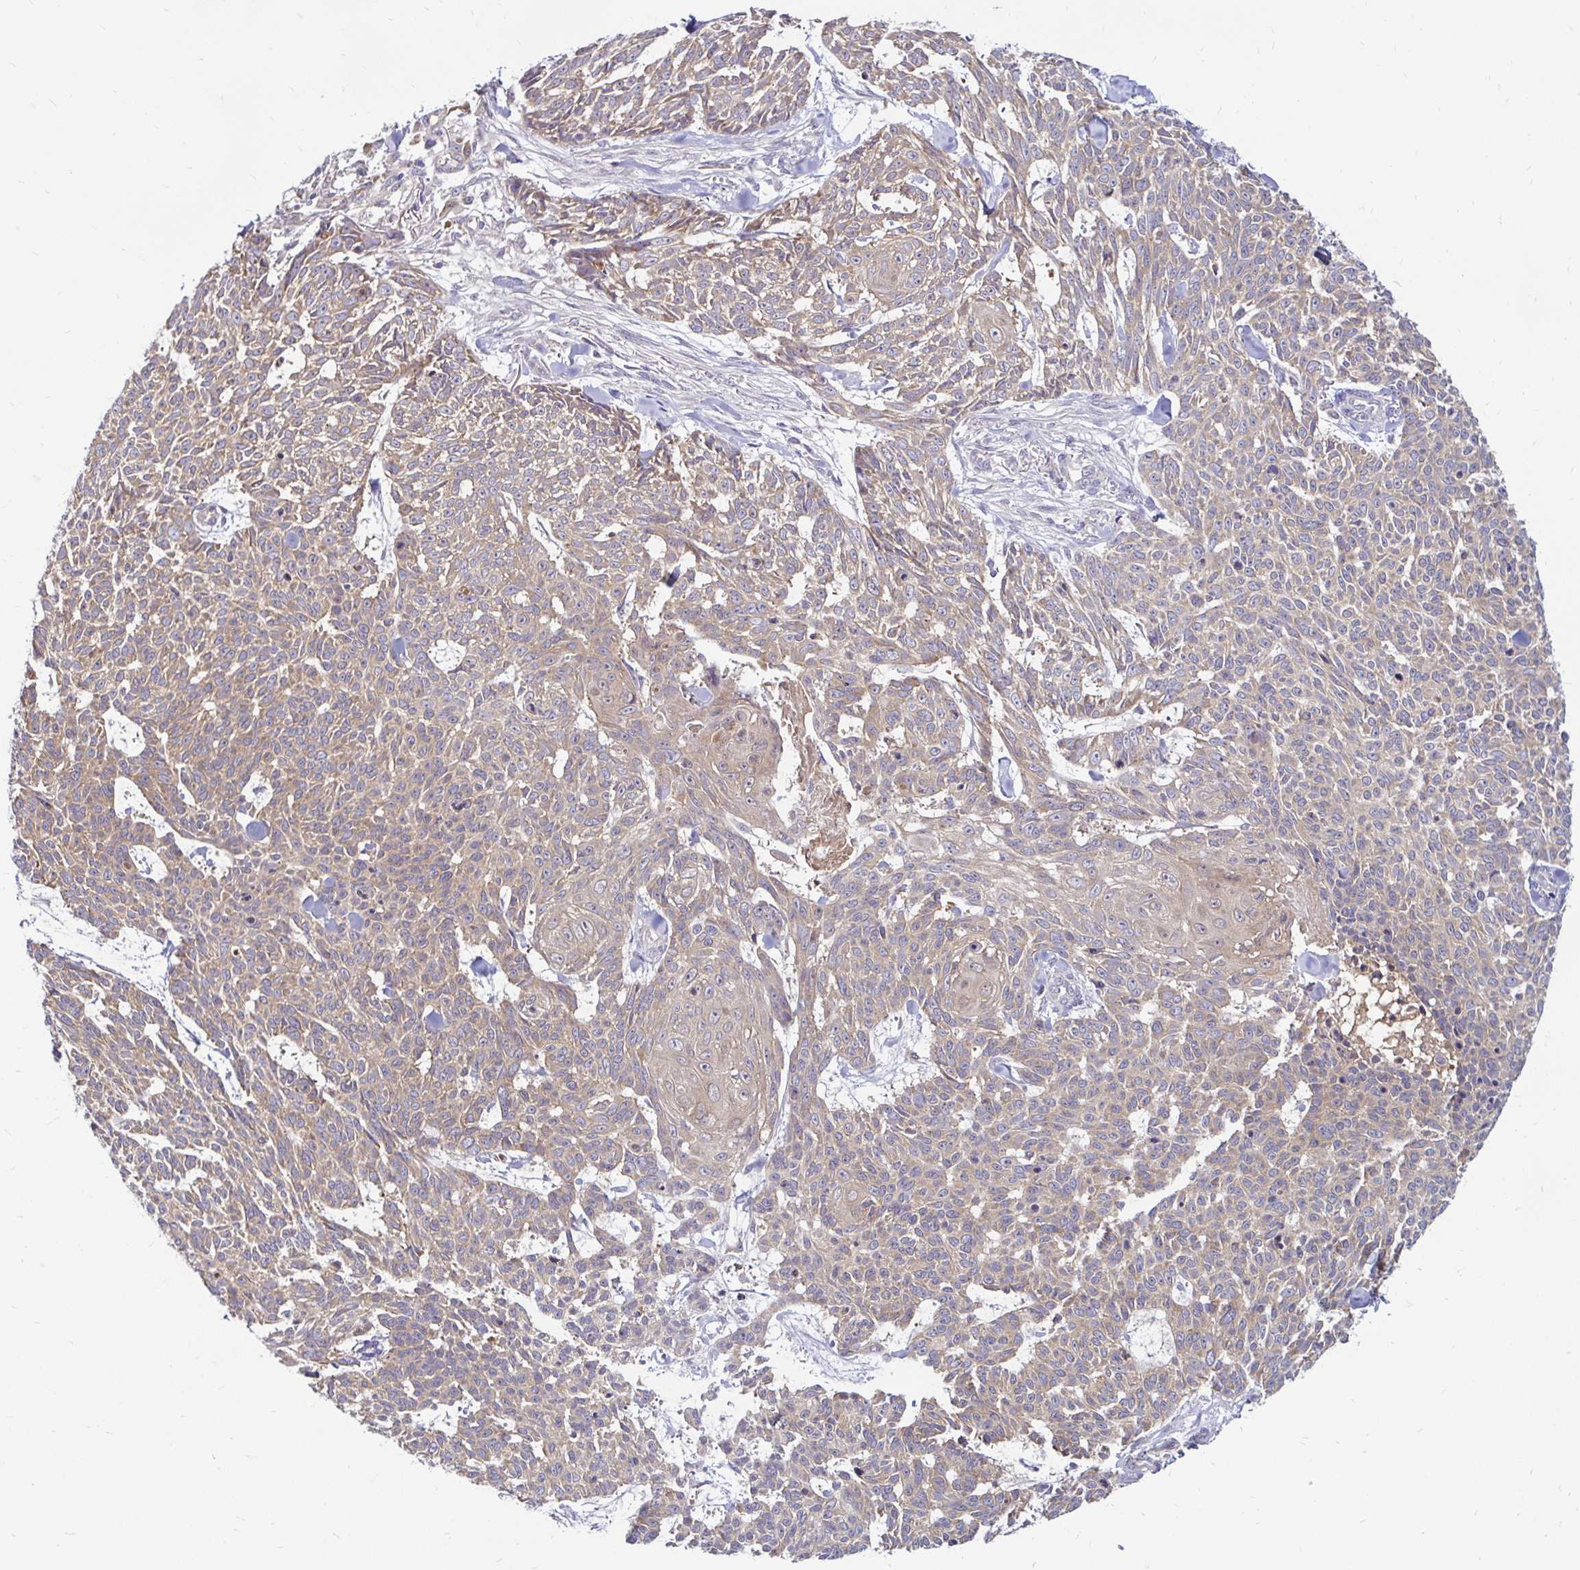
{"staining": {"intensity": "moderate", "quantity": "25%-75%", "location": "cytoplasmic/membranous"}, "tissue": "skin cancer", "cell_type": "Tumor cells", "image_type": "cancer", "snomed": [{"axis": "morphology", "description": "Basal cell carcinoma"}, {"axis": "topography", "description": "Skin"}], "caption": "Immunohistochemical staining of human skin cancer (basal cell carcinoma) shows medium levels of moderate cytoplasmic/membranous protein expression in approximately 25%-75% of tumor cells. Nuclei are stained in blue.", "gene": "ARHGEF37", "patient": {"sex": "female", "age": 93}}